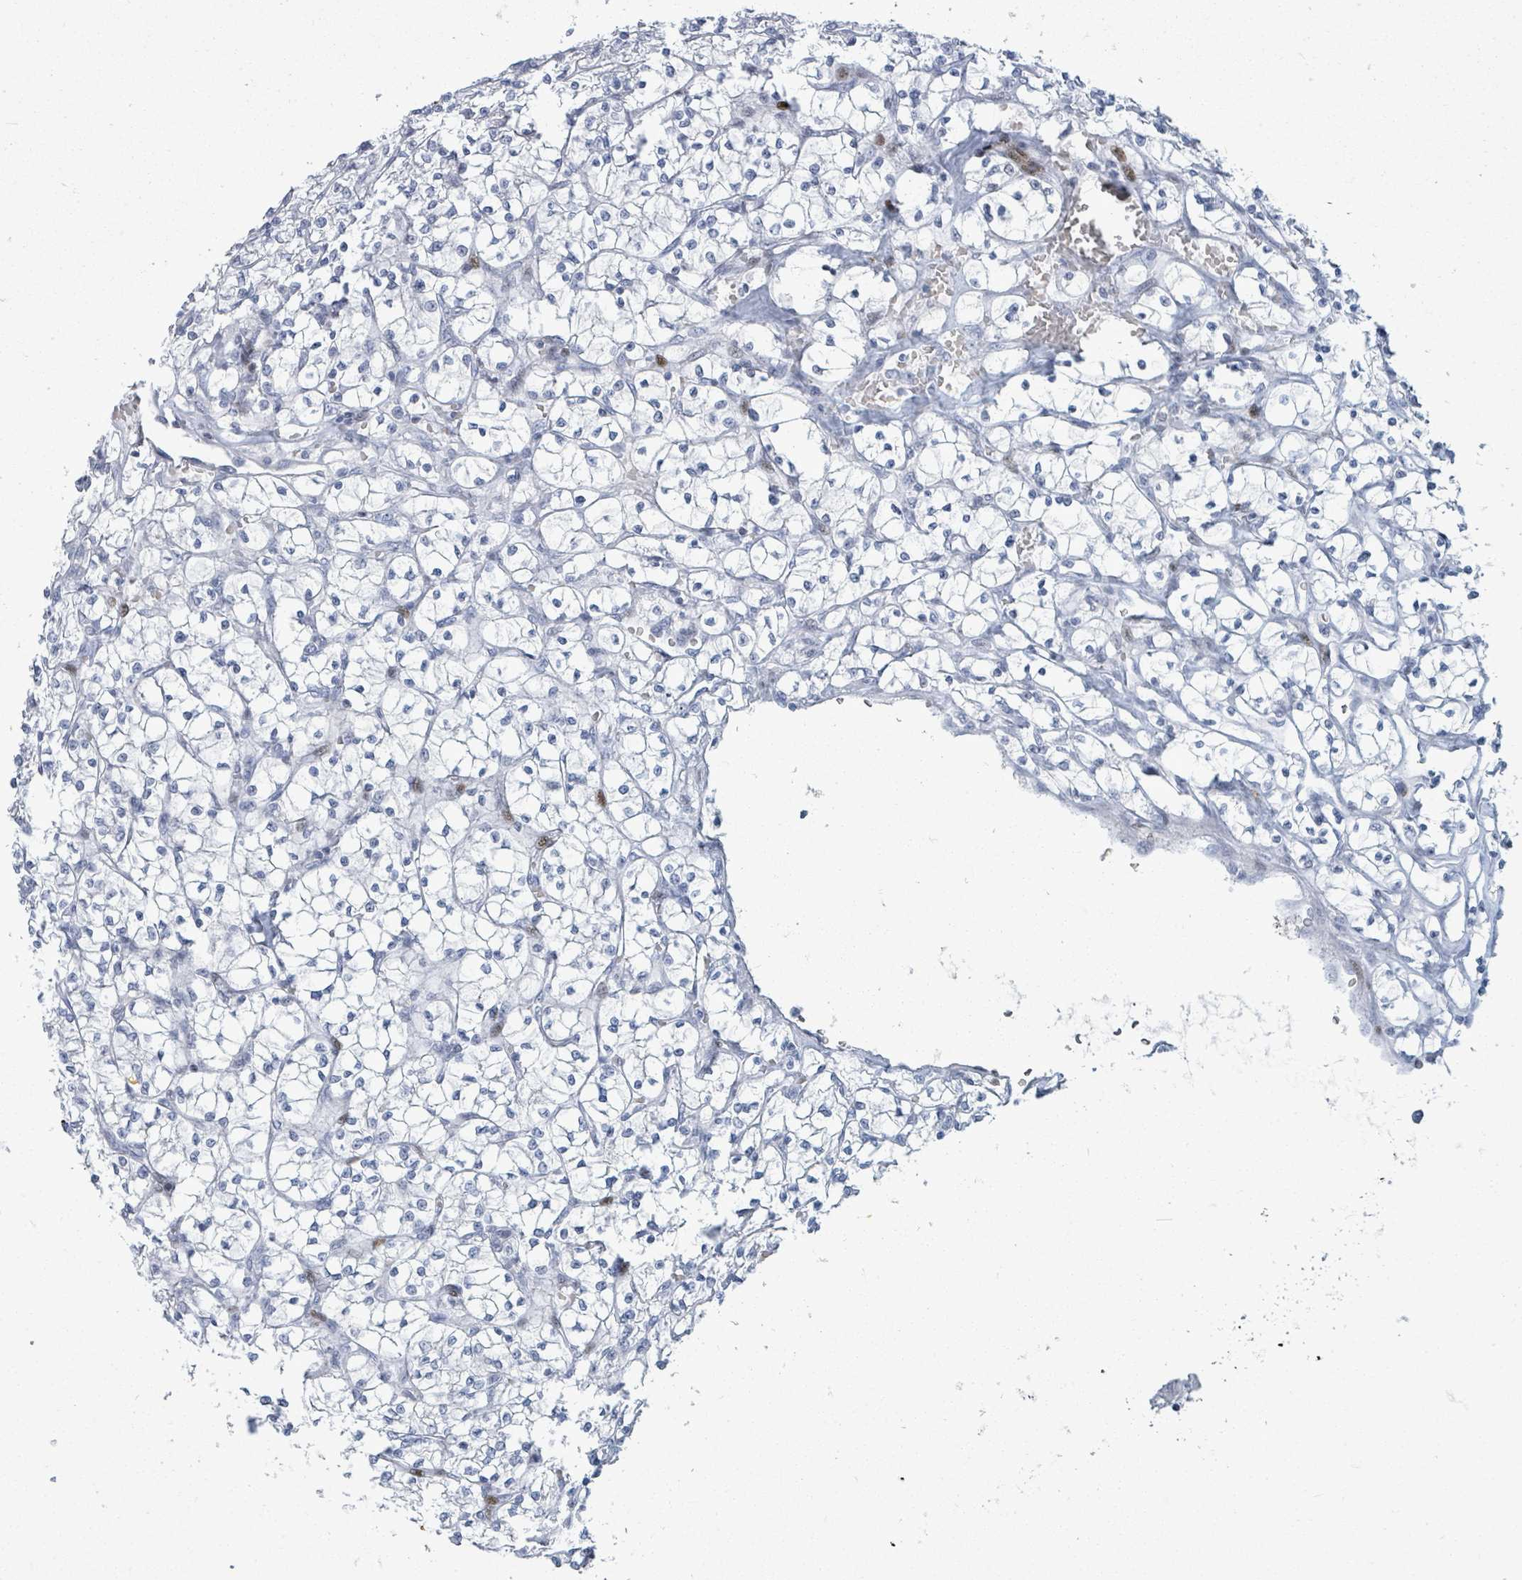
{"staining": {"intensity": "negative", "quantity": "none", "location": "none"}, "tissue": "renal cancer", "cell_type": "Tumor cells", "image_type": "cancer", "snomed": [{"axis": "morphology", "description": "Adenocarcinoma, NOS"}, {"axis": "topography", "description": "Kidney"}], "caption": "Immunohistochemistry (IHC) of human renal cancer shows no staining in tumor cells. (DAB (3,3'-diaminobenzidine) immunohistochemistry, high magnification).", "gene": "MALL", "patient": {"sex": "female", "age": 64}}